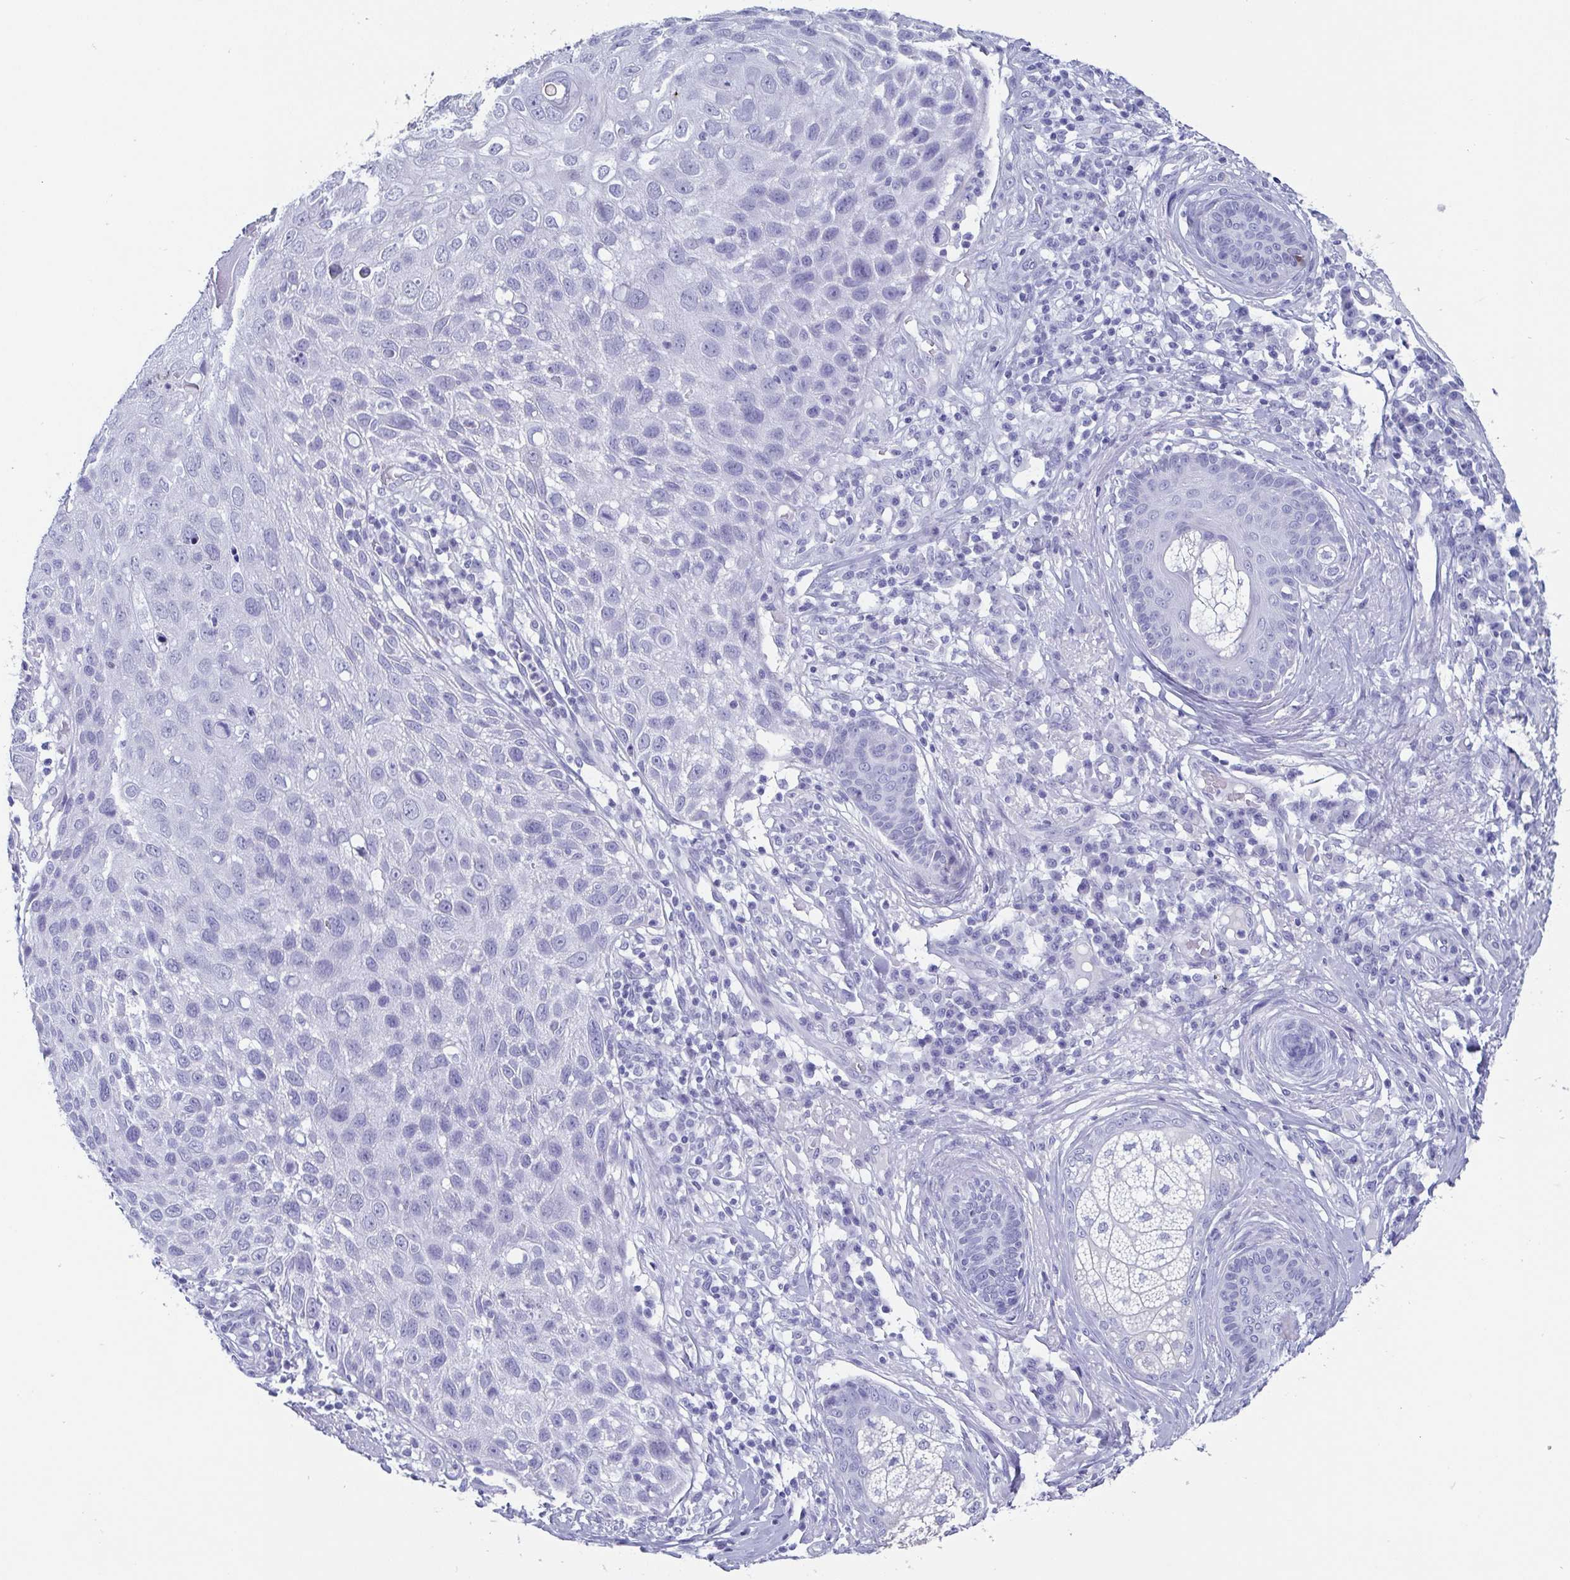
{"staining": {"intensity": "negative", "quantity": "none", "location": "none"}, "tissue": "skin cancer", "cell_type": "Tumor cells", "image_type": "cancer", "snomed": [{"axis": "morphology", "description": "Squamous cell carcinoma, NOS"}, {"axis": "topography", "description": "Skin"}], "caption": "Protein analysis of skin cancer shows no significant staining in tumor cells. (IHC, brightfield microscopy, high magnification).", "gene": "SCGN", "patient": {"sex": "female", "age": 87}}